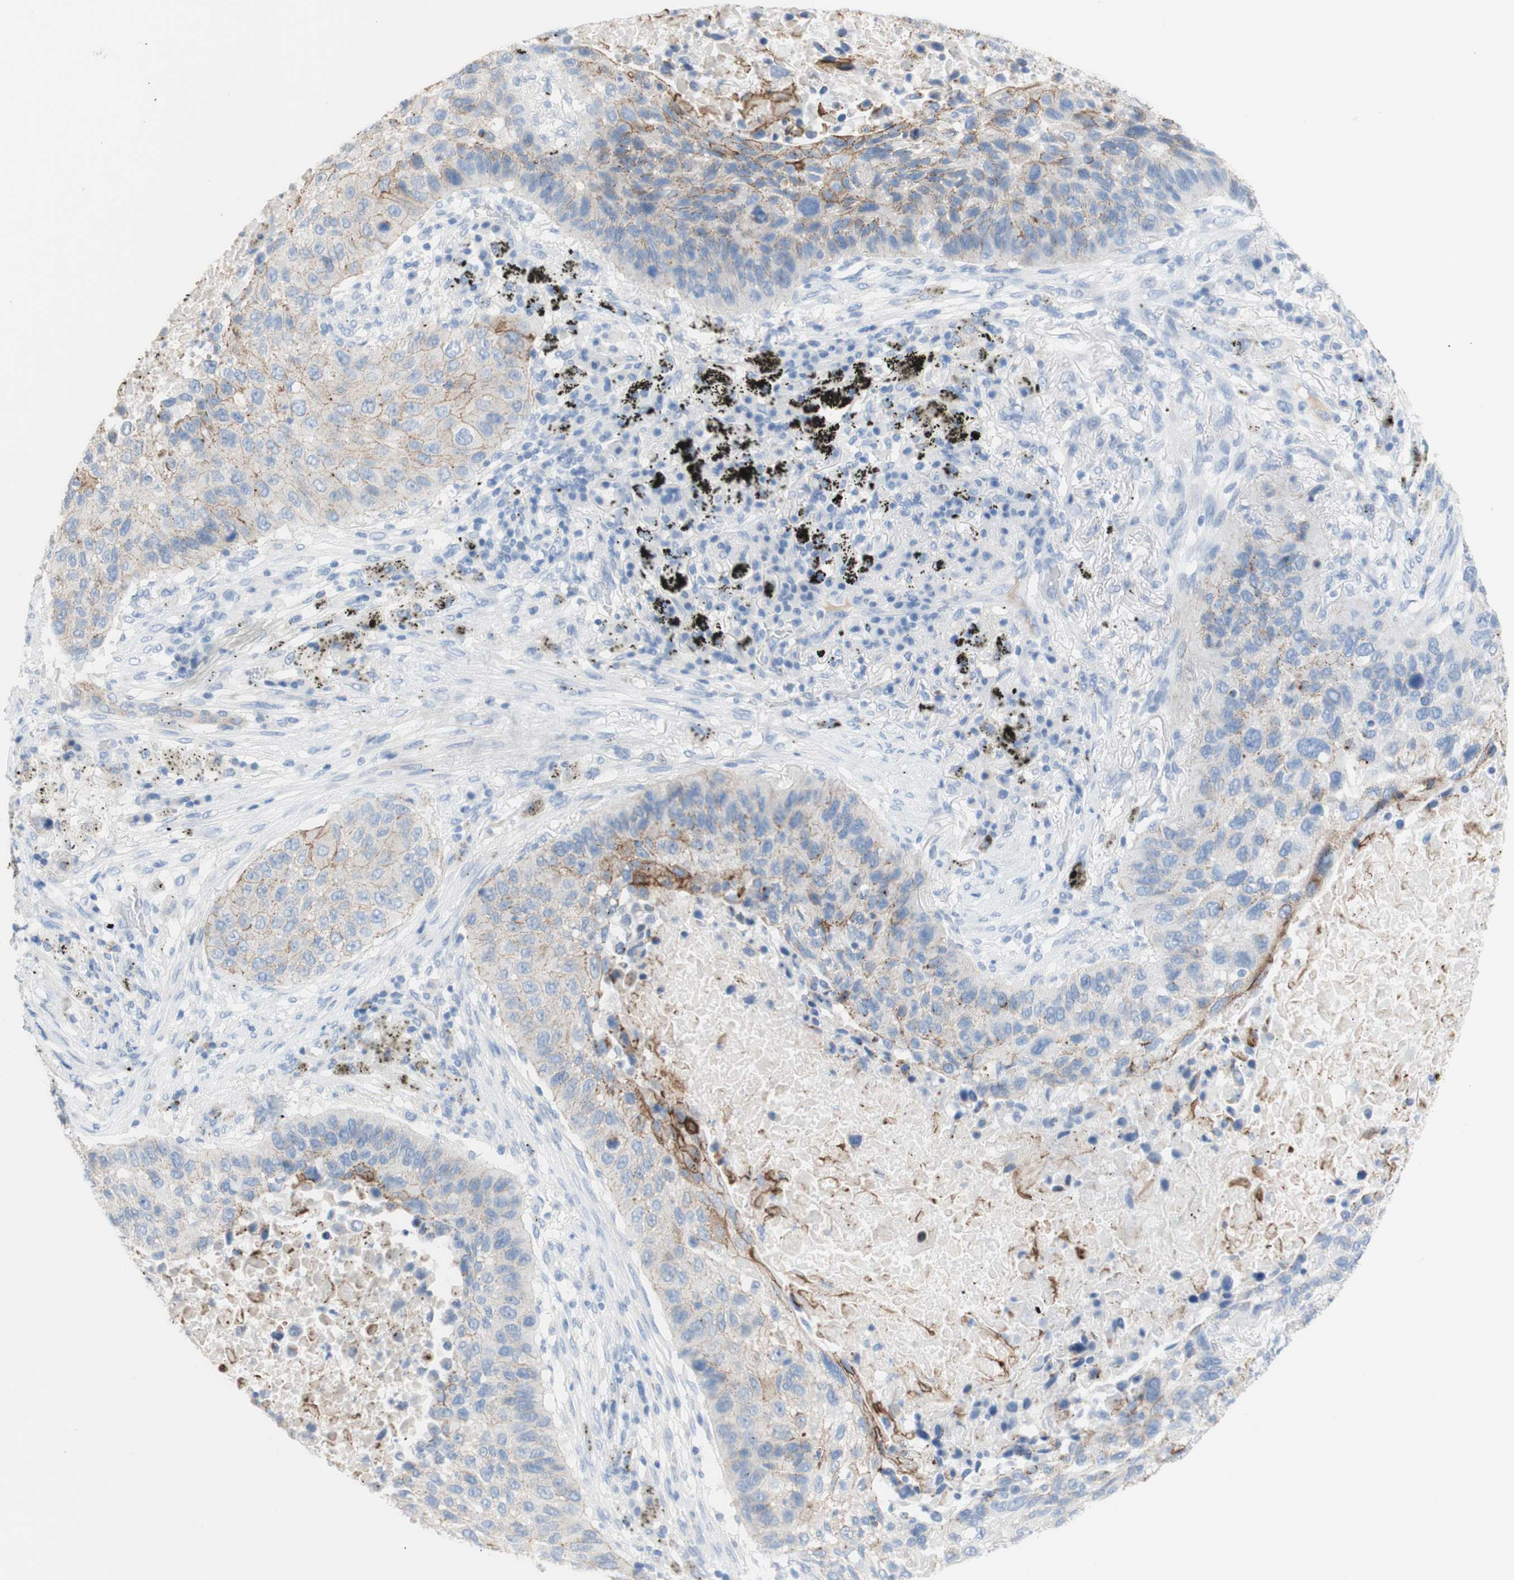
{"staining": {"intensity": "moderate", "quantity": "25%-75%", "location": "cytoplasmic/membranous"}, "tissue": "lung cancer", "cell_type": "Tumor cells", "image_type": "cancer", "snomed": [{"axis": "morphology", "description": "Squamous cell carcinoma, NOS"}, {"axis": "topography", "description": "Lung"}], "caption": "A brown stain highlights moderate cytoplasmic/membranous positivity of a protein in squamous cell carcinoma (lung) tumor cells. The staining is performed using DAB (3,3'-diaminobenzidine) brown chromogen to label protein expression. The nuclei are counter-stained blue using hematoxylin.", "gene": "DSC2", "patient": {"sex": "male", "age": 57}}